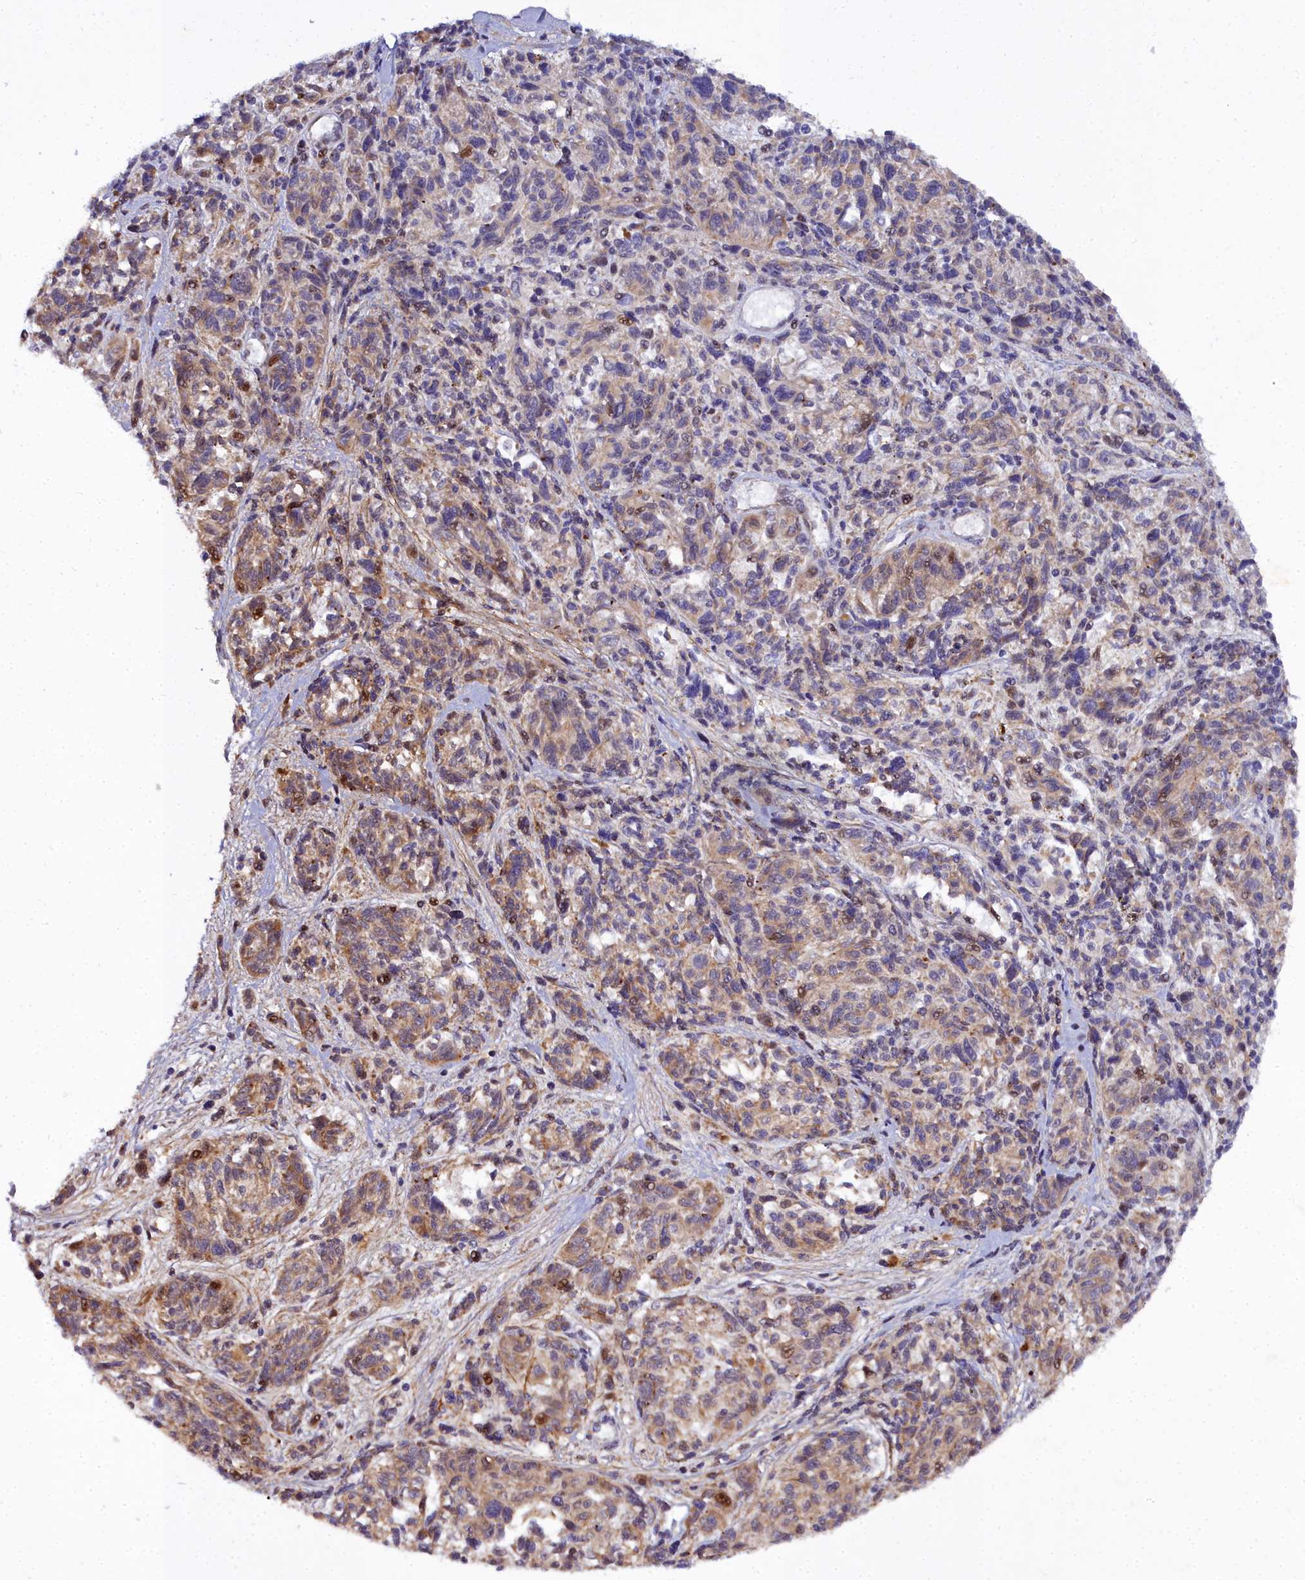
{"staining": {"intensity": "moderate", "quantity": "25%-75%", "location": "cytoplasmic/membranous"}, "tissue": "melanoma", "cell_type": "Tumor cells", "image_type": "cancer", "snomed": [{"axis": "morphology", "description": "Malignant melanoma, NOS"}, {"axis": "topography", "description": "Skin"}], "caption": "A high-resolution photomicrograph shows IHC staining of malignant melanoma, which reveals moderate cytoplasmic/membranous staining in approximately 25%-75% of tumor cells.", "gene": "MRPS11", "patient": {"sex": "male", "age": 53}}